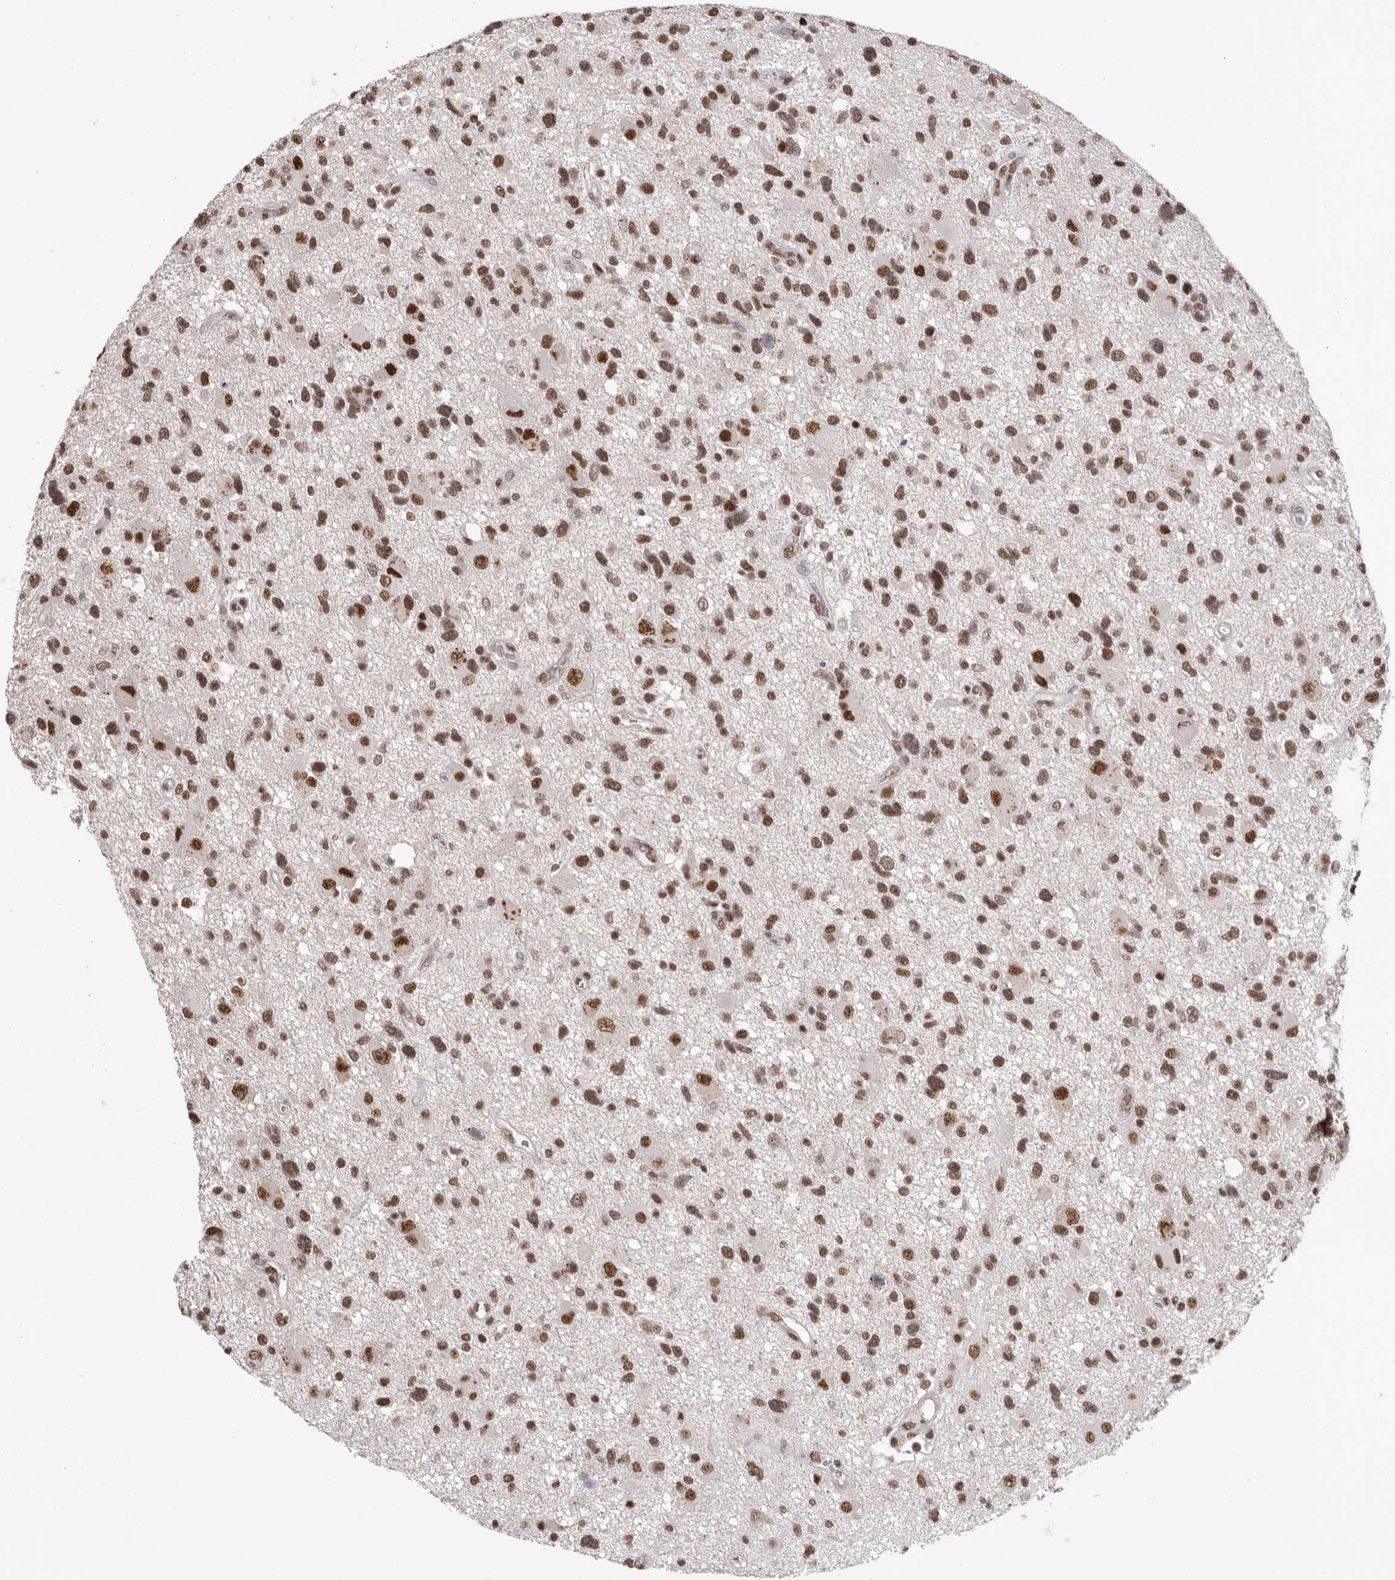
{"staining": {"intensity": "strong", "quantity": ">75%", "location": "nuclear"}, "tissue": "glioma", "cell_type": "Tumor cells", "image_type": "cancer", "snomed": [{"axis": "morphology", "description": "Glioma, malignant, High grade"}, {"axis": "topography", "description": "Brain"}], "caption": "Approximately >75% of tumor cells in human malignant high-grade glioma reveal strong nuclear protein staining as visualized by brown immunohistochemical staining.", "gene": "BCLAF3", "patient": {"sex": "male", "age": 33}}